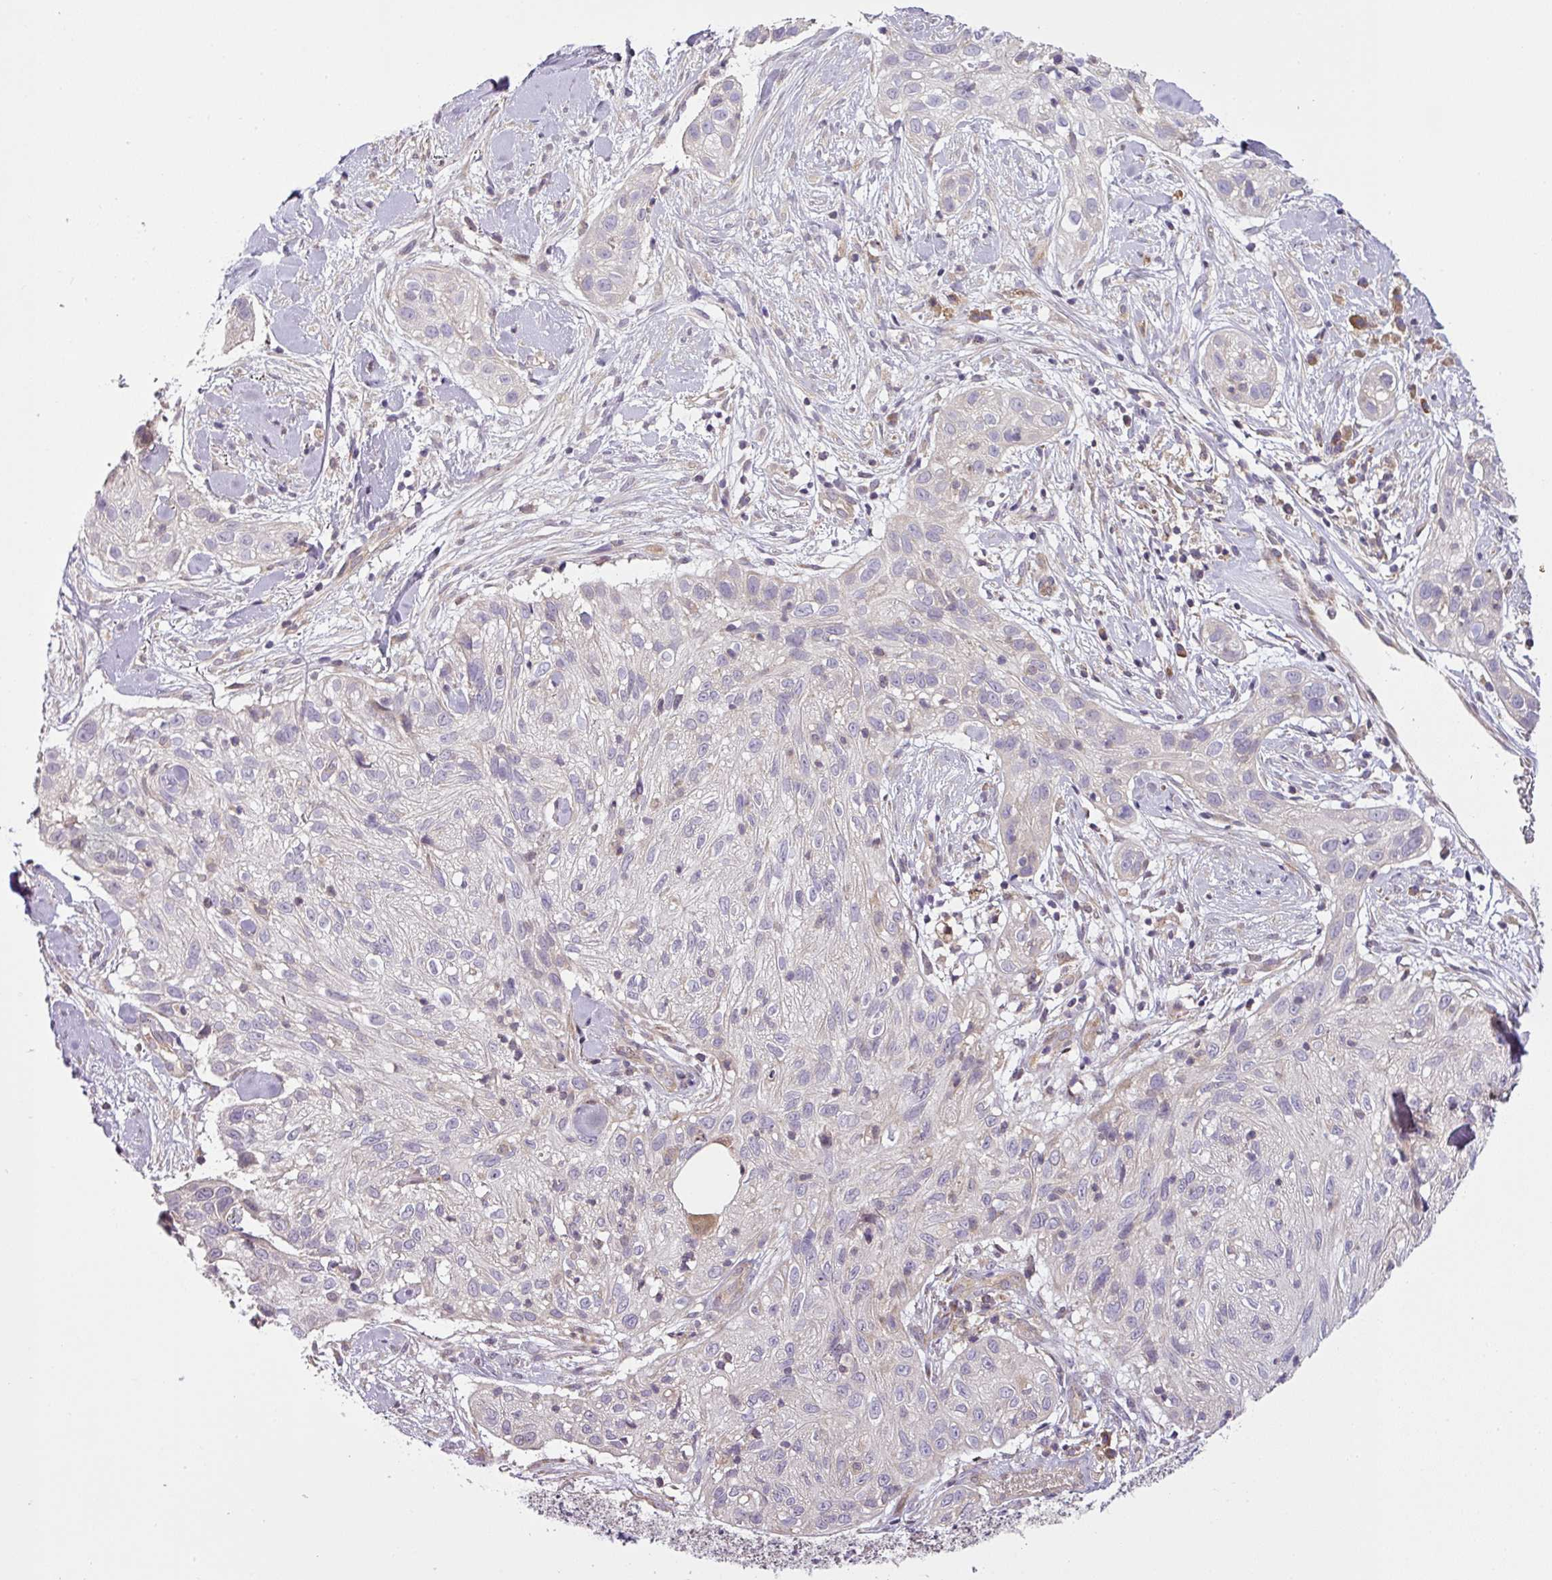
{"staining": {"intensity": "negative", "quantity": "none", "location": "none"}, "tissue": "skin cancer", "cell_type": "Tumor cells", "image_type": "cancer", "snomed": [{"axis": "morphology", "description": "Squamous cell carcinoma, NOS"}, {"axis": "topography", "description": "Skin"}], "caption": "DAB (3,3'-diaminobenzidine) immunohistochemical staining of human skin cancer (squamous cell carcinoma) exhibits no significant positivity in tumor cells.", "gene": "COX18", "patient": {"sex": "male", "age": 82}}